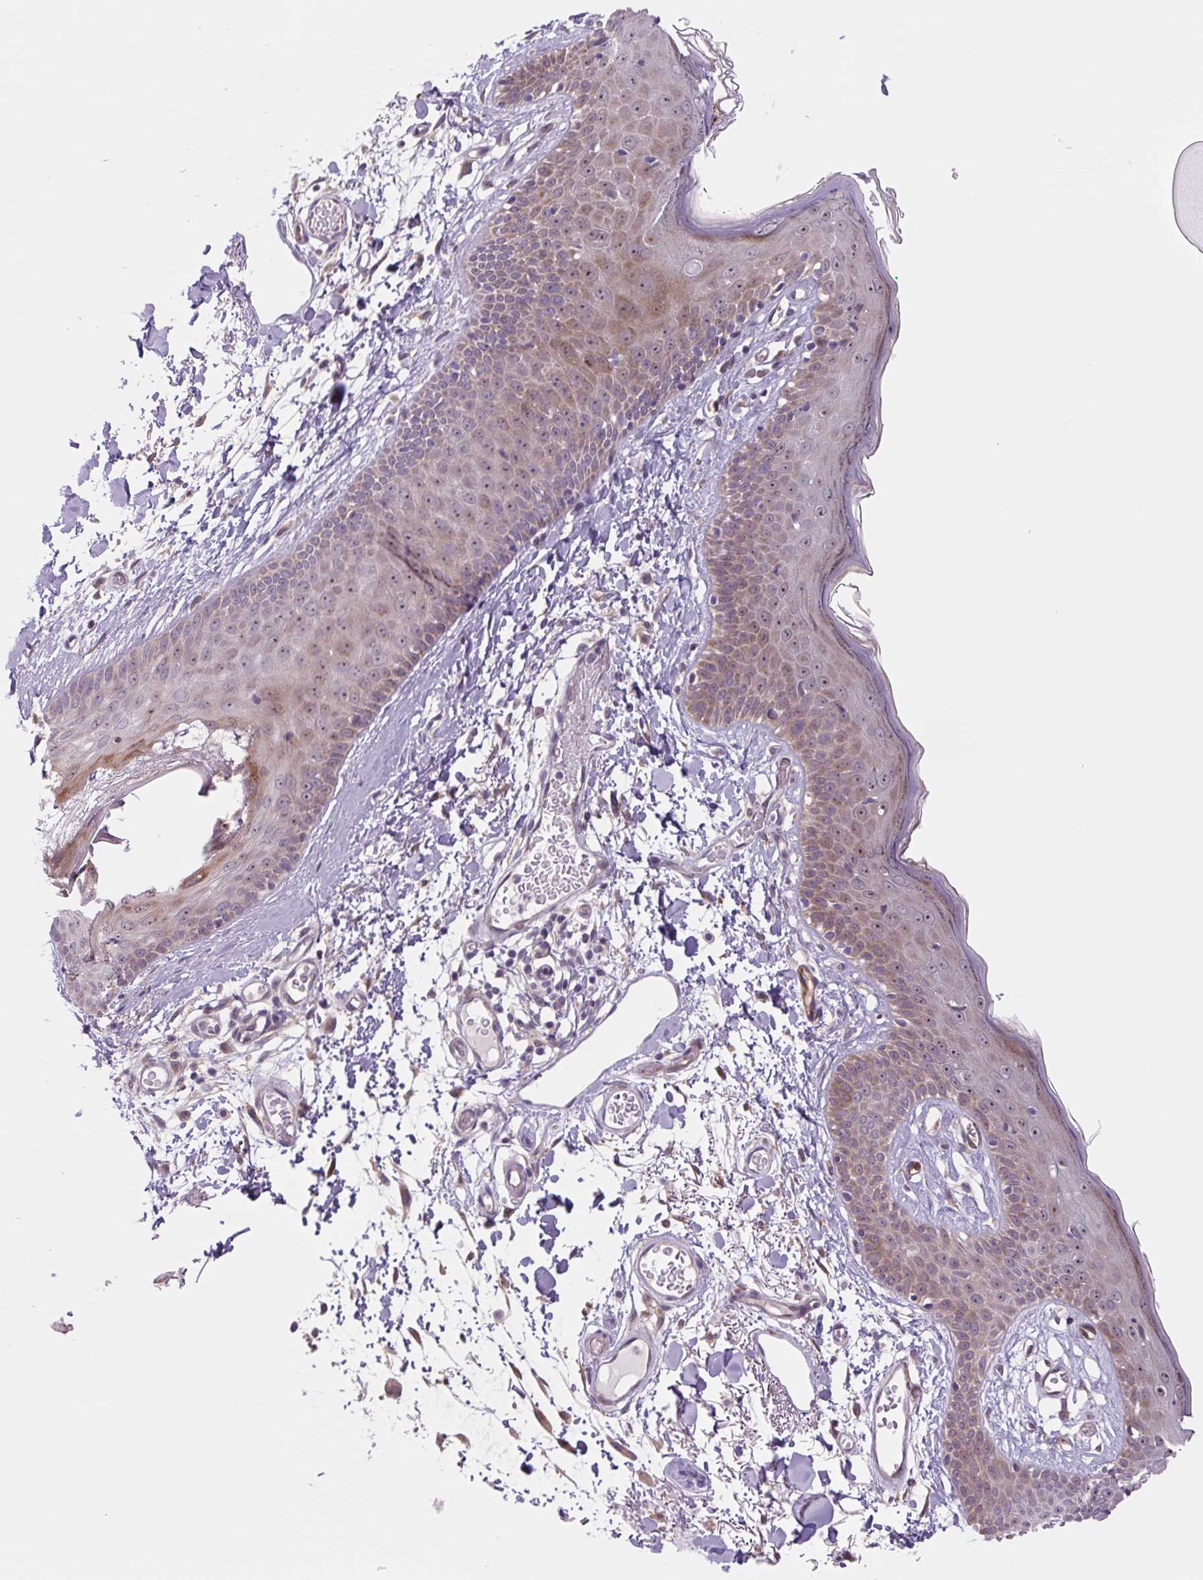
{"staining": {"intensity": "moderate", "quantity": "<25%", "location": "cytoplasmic/membranous,nuclear"}, "tissue": "skin", "cell_type": "Fibroblasts", "image_type": "normal", "snomed": [{"axis": "morphology", "description": "Normal tissue, NOS"}, {"axis": "topography", "description": "Skin"}], "caption": "Immunohistochemical staining of unremarkable skin shows moderate cytoplasmic/membranous,nuclear protein expression in about <25% of fibroblasts.", "gene": "PLA2G4A", "patient": {"sex": "male", "age": 79}}